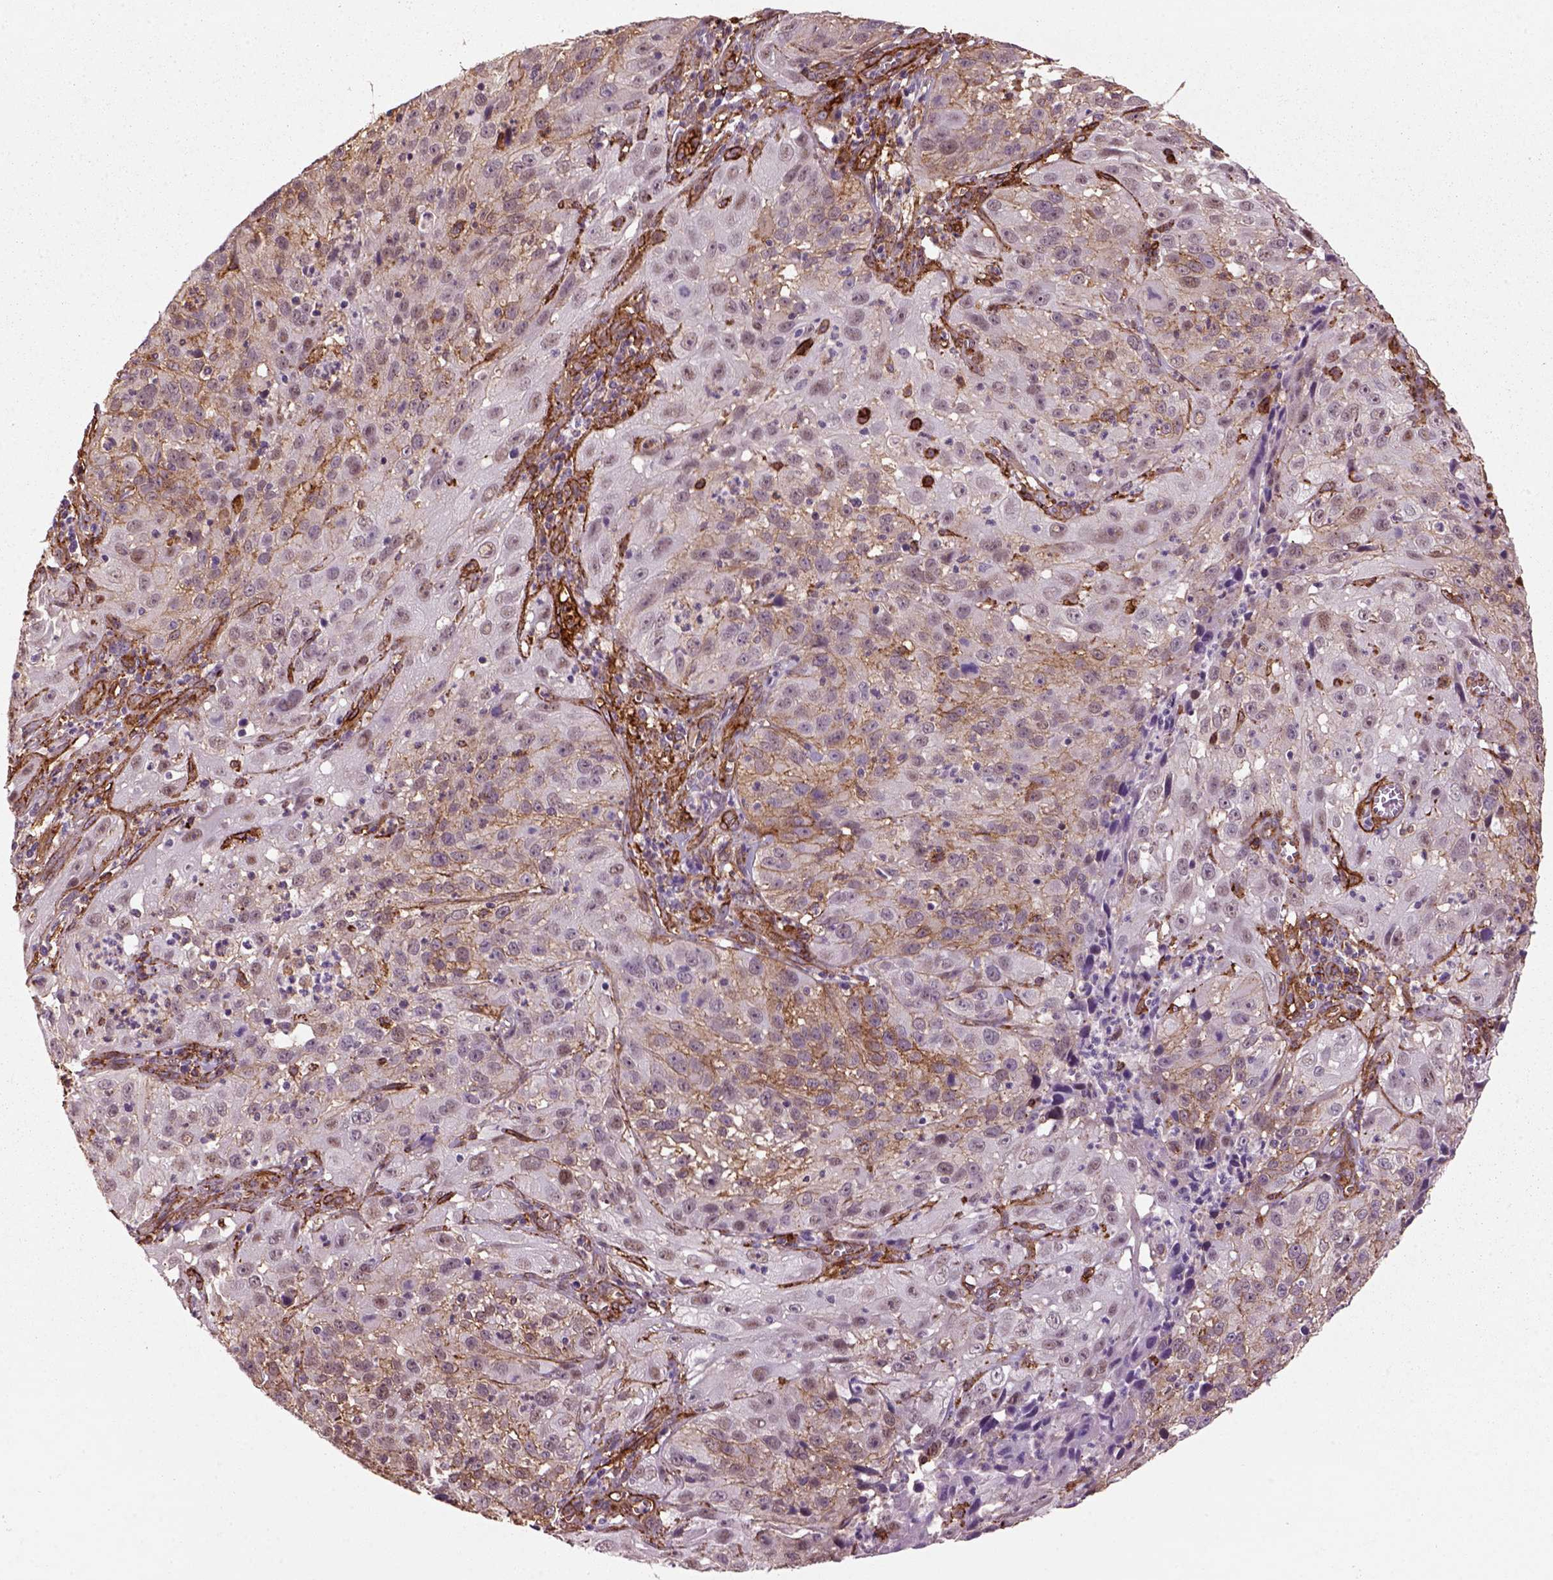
{"staining": {"intensity": "weak", "quantity": "25%-75%", "location": "cytoplasmic/membranous,nuclear"}, "tissue": "cervical cancer", "cell_type": "Tumor cells", "image_type": "cancer", "snomed": [{"axis": "morphology", "description": "Squamous cell carcinoma, NOS"}, {"axis": "topography", "description": "Cervix"}], "caption": "Cervical cancer was stained to show a protein in brown. There is low levels of weak cytoplasmic/membranous and nuclear positivity in approximately 25%-75% of tumor cells.", "gene": "MARCKS", "patient": {"sex": "female", "age": 32}}